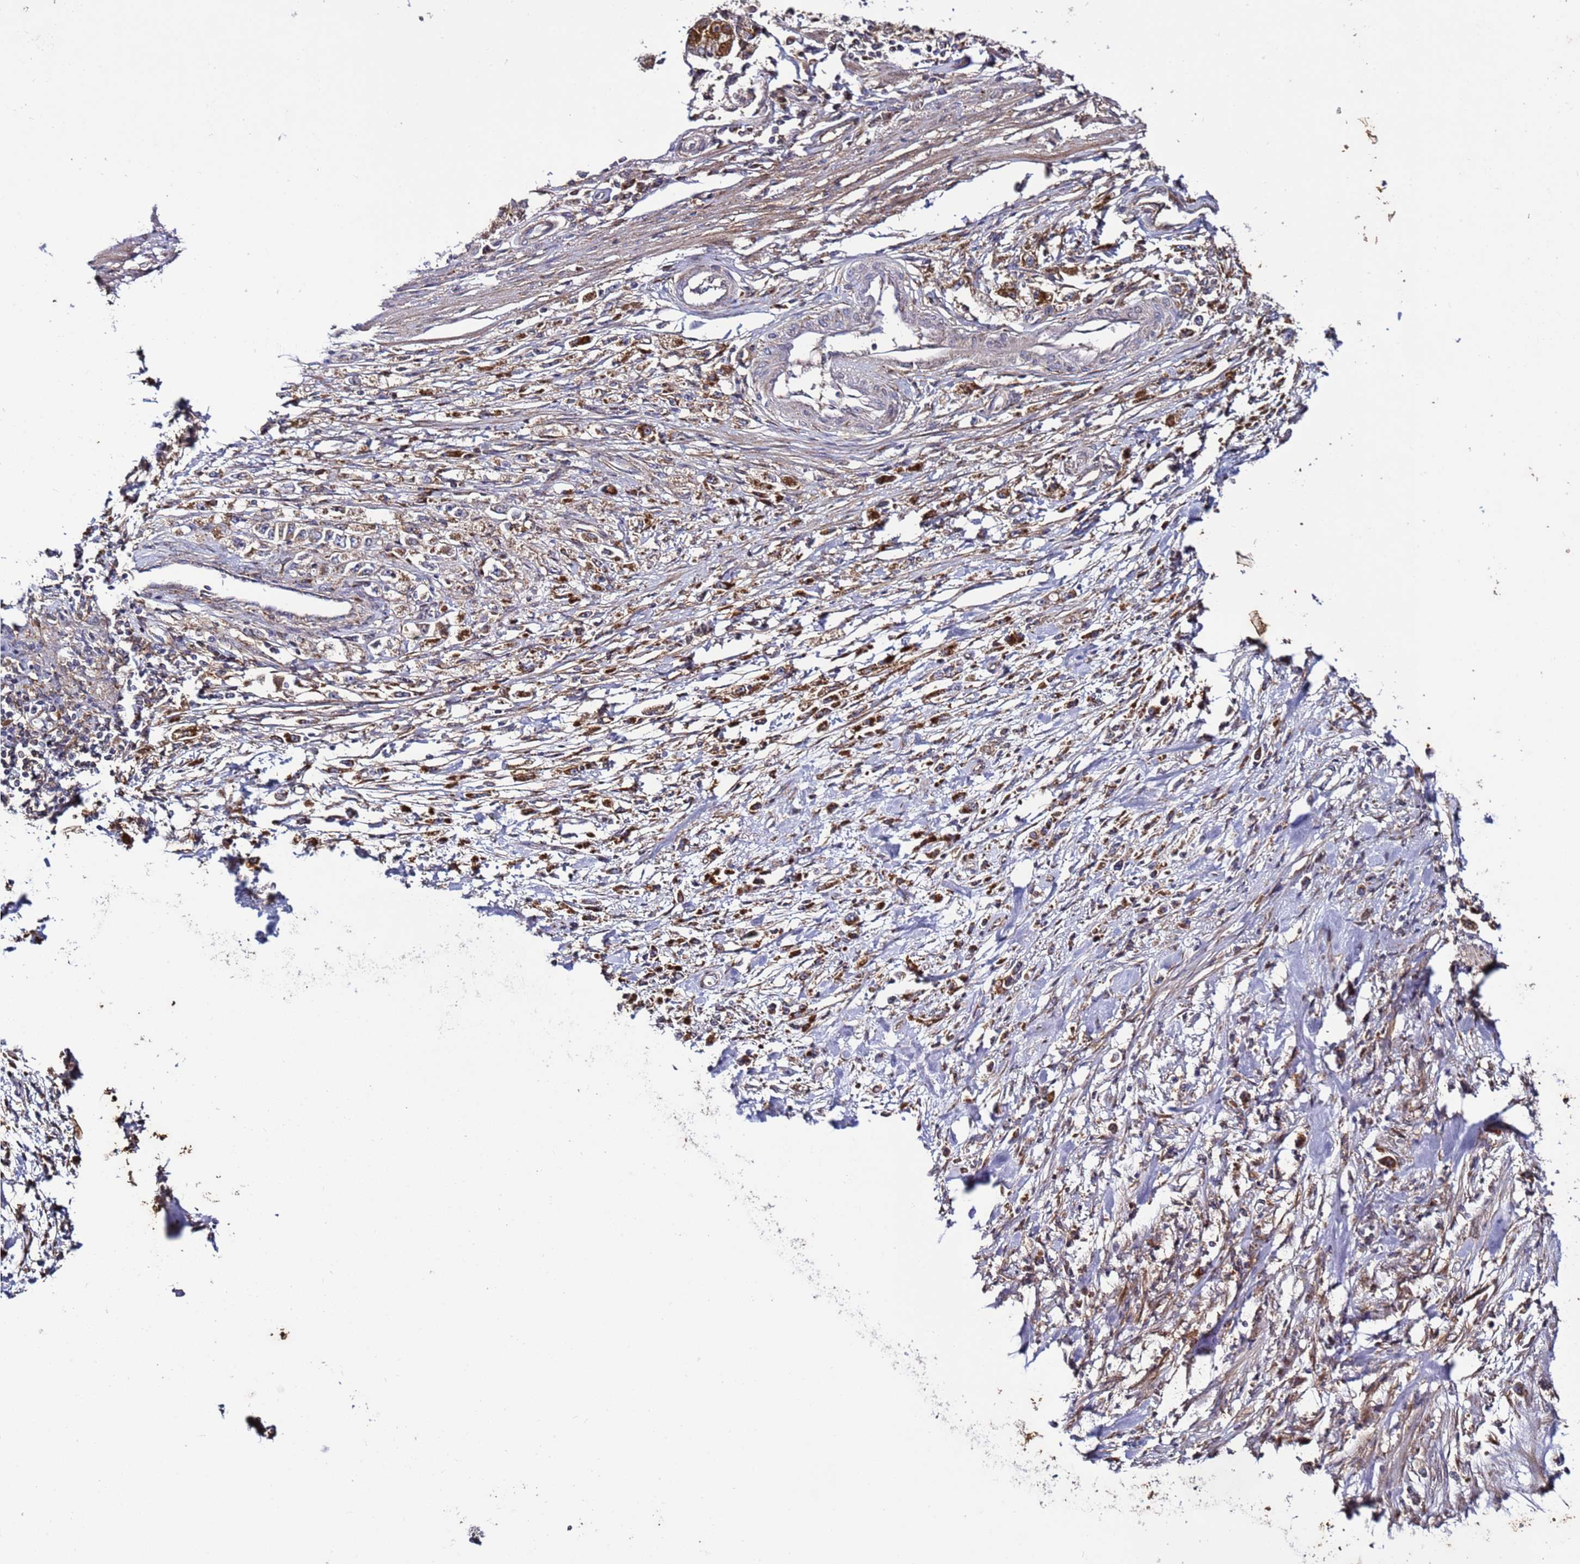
{"staining": {"intensity": "moderate", "quantity": ">75%", "location": "cytoplasmic/membranous"}, "tissue": "stomach cancer", "cell_type": "Tumor cells", "image_type": "cancer", "snomed": [{"axis": "morphology", "description": "Adenocarcinoma, NOS"}, {"axis": "topography", "description": "Stomach"}], "caption": "Human stomach adenocarcinoma stained with a protein marker reveals moderate staining in tumor cells.", "gene": "TMEM176B", "patient": {"sex": "female", "age": 59}}